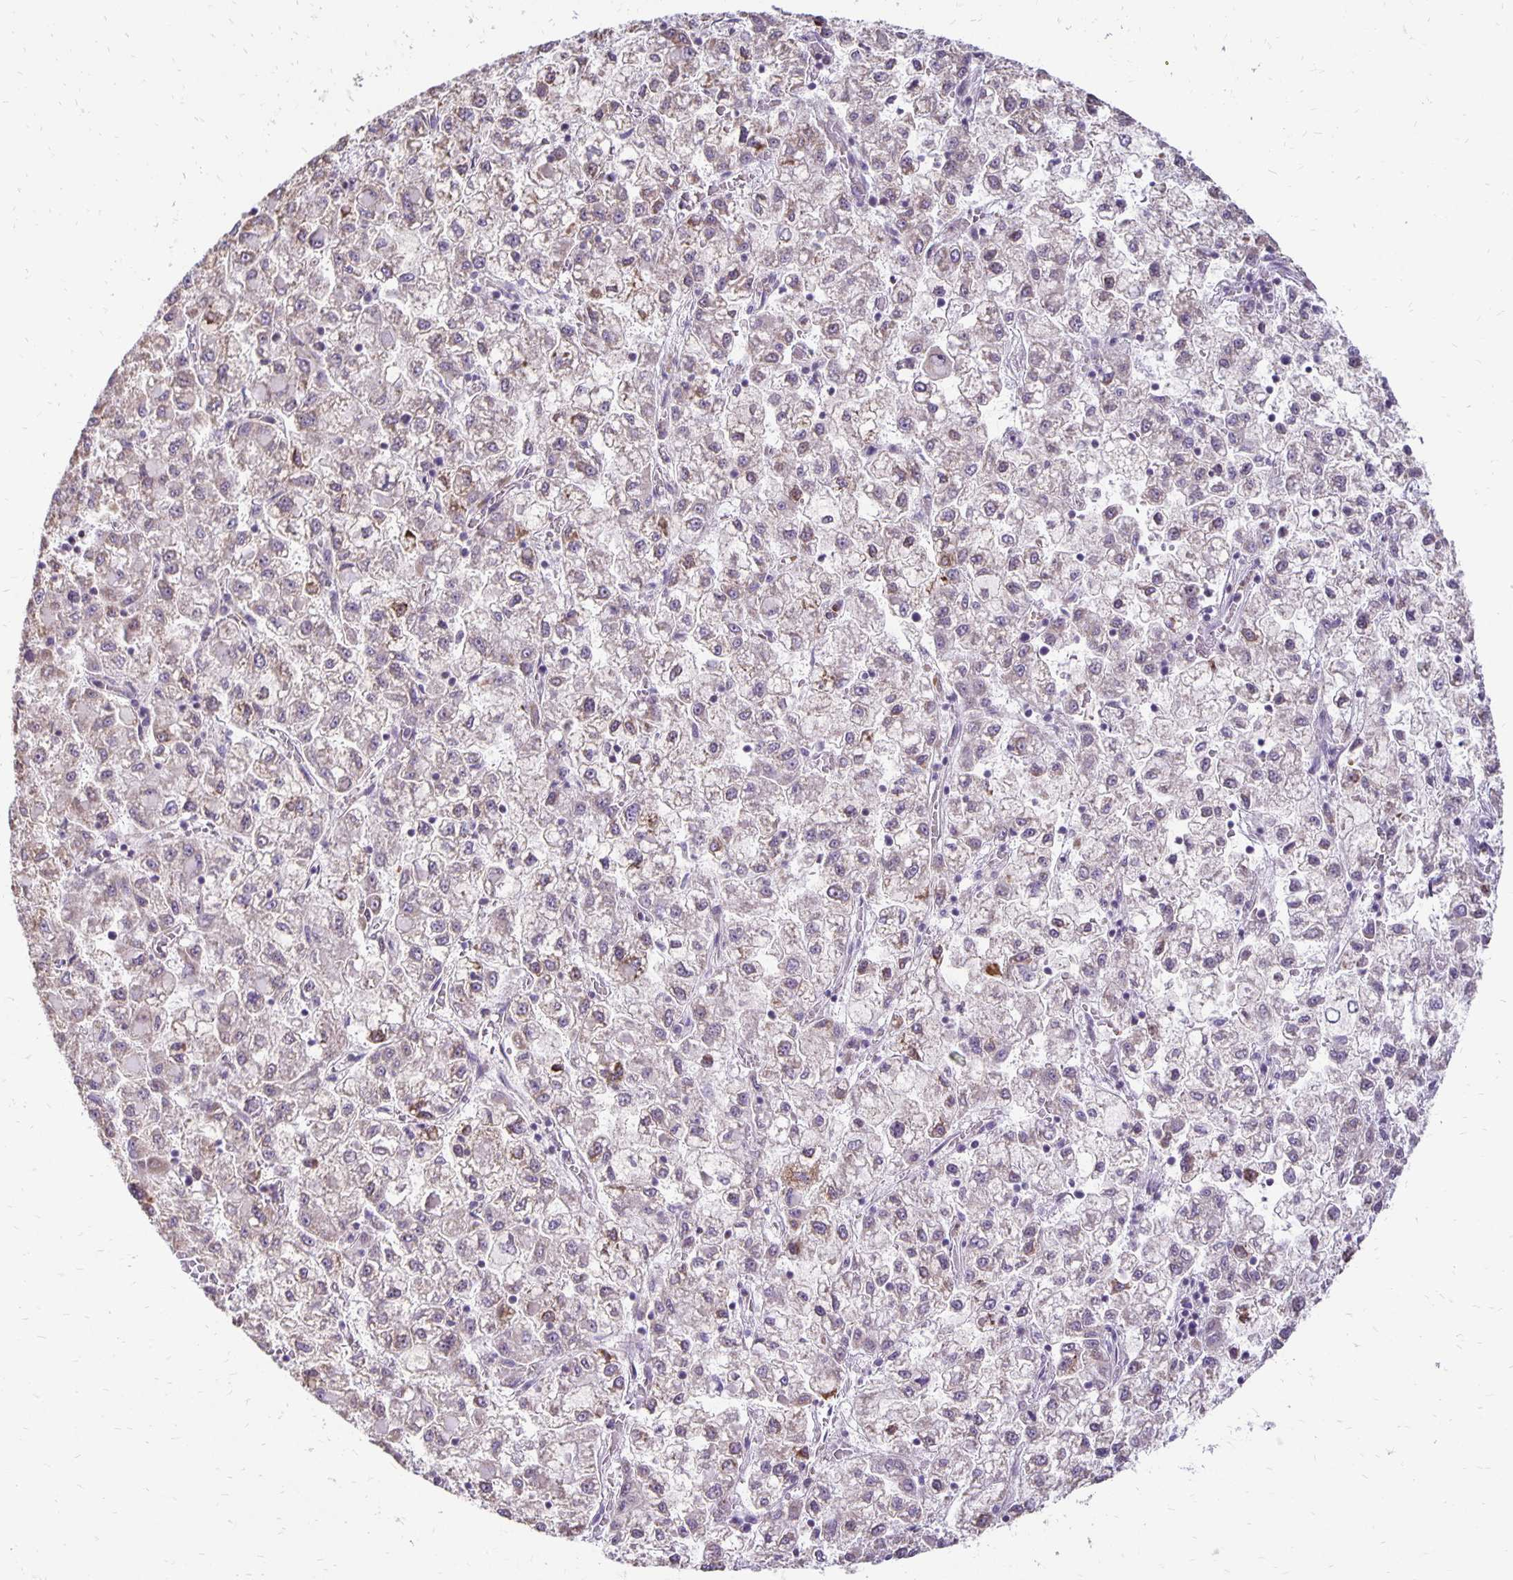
{"staining": {"intensity": "weak", "quantity": "<25%", "location": "cytoplasmic/membranous"}, "tissue": "liver cancer", "cell_type": "Tumor cells", "image_type": "cancer", "snomed": [{"axis": "morphology", "description": "Carcinoma, Hepatocellular, NOS"}, {"axis": "topography", "description": "Liver"}], "caption": "Immunohistochemistry of liver cancer exhibits no staining in tumor cells. (DAB immunohistochemistry visualized using brightfield microscopy, high magnification).", "gene": "FN3K", "patient": {"sex": "male", "age": 40}}